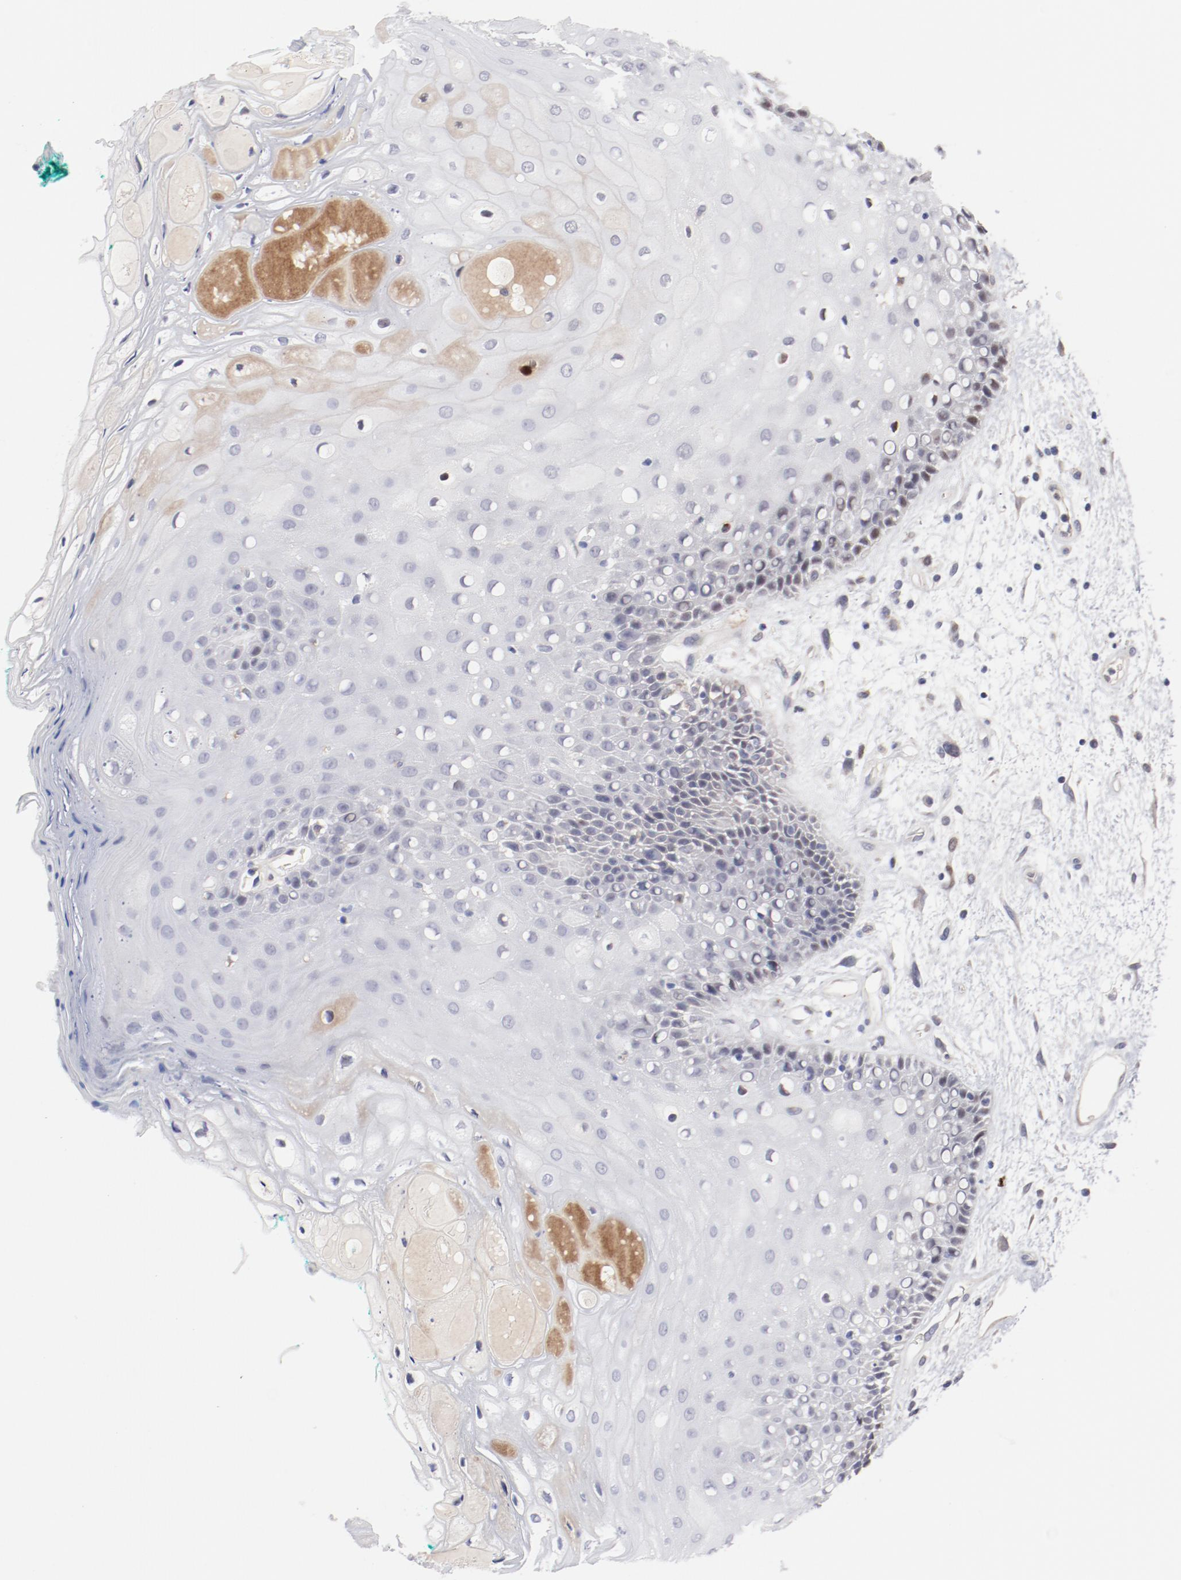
{"staining": {"intensity": "moderate", "quantity": "<25%", "location": "cytoplasmic/membranous"}, "tissue": "oral mucosa", "cell_type": "Squamous epithelial cells", "image_type": "normal", "snomed": [{"axis": "morphology", "description": "Normal tissue, NOS"}, {"axis": "morphology", "description": "Squamous cell carcinoma, NOS"}, {"axis": "topography", "description": "Skeletal muscle"}, {"axis": "topography", "description": "Oral tissue"}, {"axis": "topography", "description": "Head-Neck"}], "caption": "A photomicrograph of human oral mucosa stained for a protein reveals moderate cytoplasmic/membranous brown staining in squamous epithelial cells. (DAB IHC, brown staining for protein, blue staining for nuclei).", "gene": "FSCB", "patient": {"sex": "female", "age": 84}}